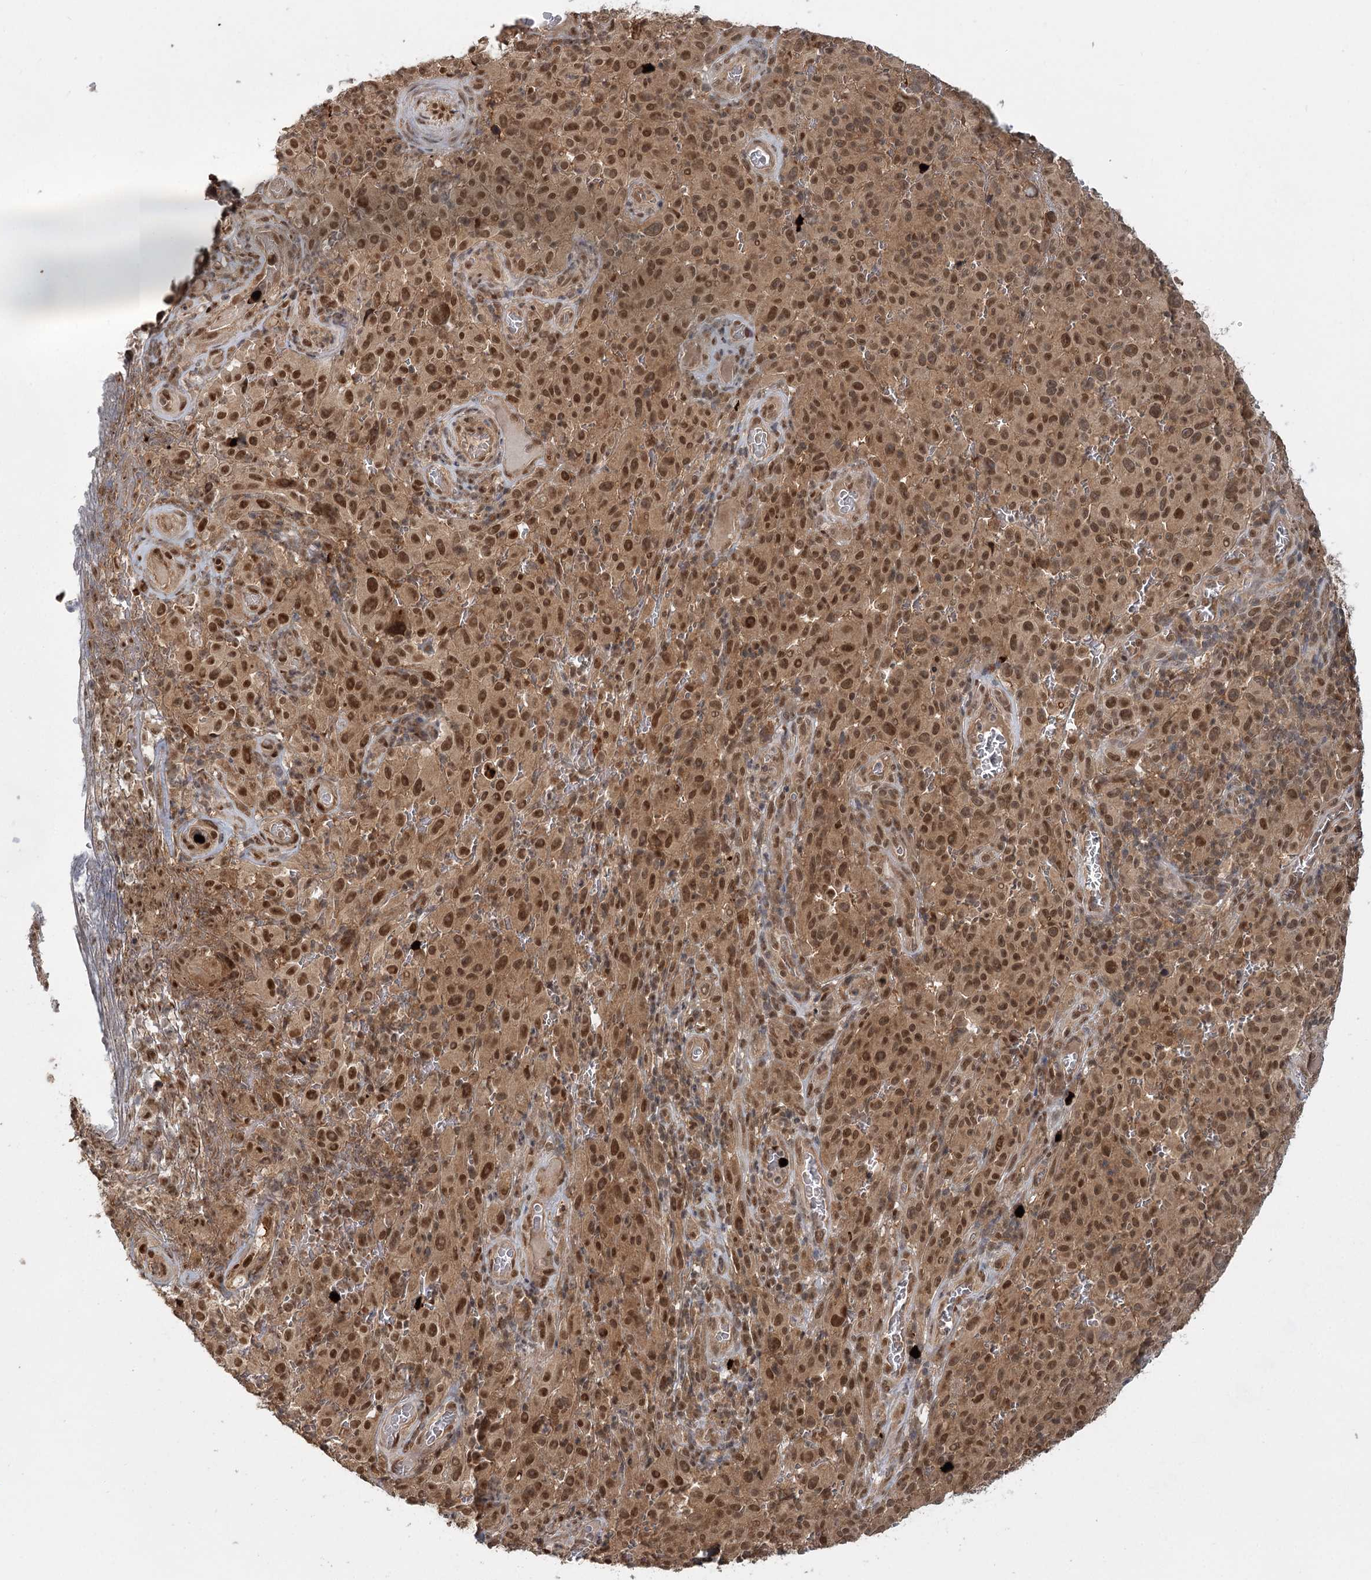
{"staining": {"intensity": "moderate", "quantity": ">75%", "location": "cytoplasmic/membranous,nuclear"}, "tissue": "melanoma", "cell_type": "Tumor cells", "image_type": "cancer", "snomed": [{"axis": "morphology", "description": "Malignant melanoma, NOS"}, {"axis": "topography", "description": "Skin"}], "caption": "This photomicrograph displays IHC staining of malignant melanoma, with medium moderate cytoplasmic/membranous and nuclear positivity in about >75% of tumor cells.", "gene": "N6AMT1", "patient": {"sex": "female", "age": 82}}